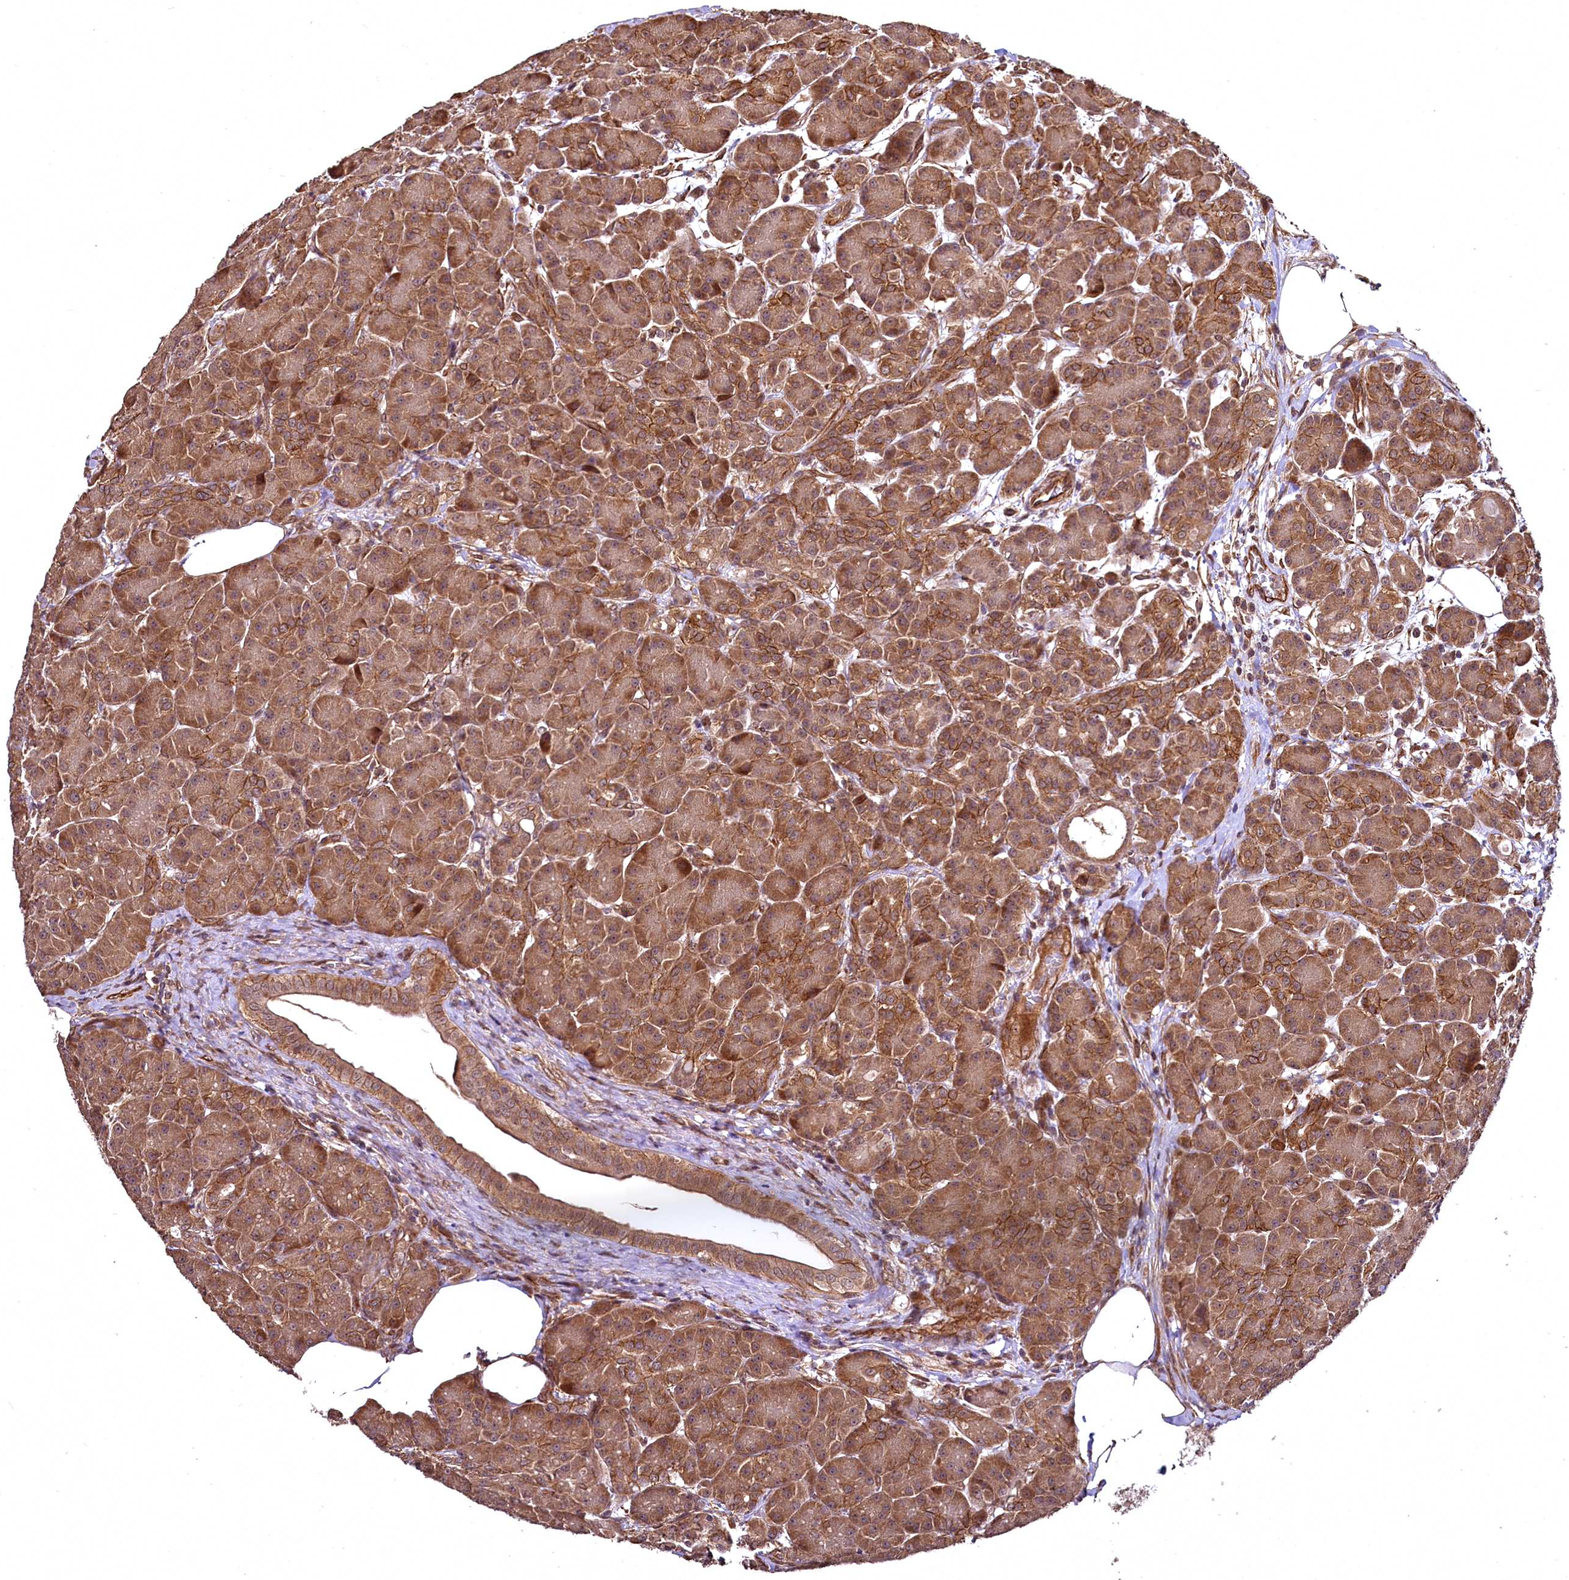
{"staining": {"intensity": "moderate", "quantity": ">75%", "location": "cytoplasmic/membranous"}, "tissue": "pancreas", "cell_type": "Exocrine glandular cells", "image_type": "normal", "snomed": [{"axis": "morphology", "description": "Normal tissue, NOS"}, {"axis": "topography", "description": "Pancreas"}], "caption": "About >75% of exocrine glandular cells in unremarkable human pancreas exhibit moderate cytoplasmic/membranous protein staining as visualized by brown immunohistochemical staining.", "gene": "TBCEL", "patient": {"sex": "male", "age": 63}}